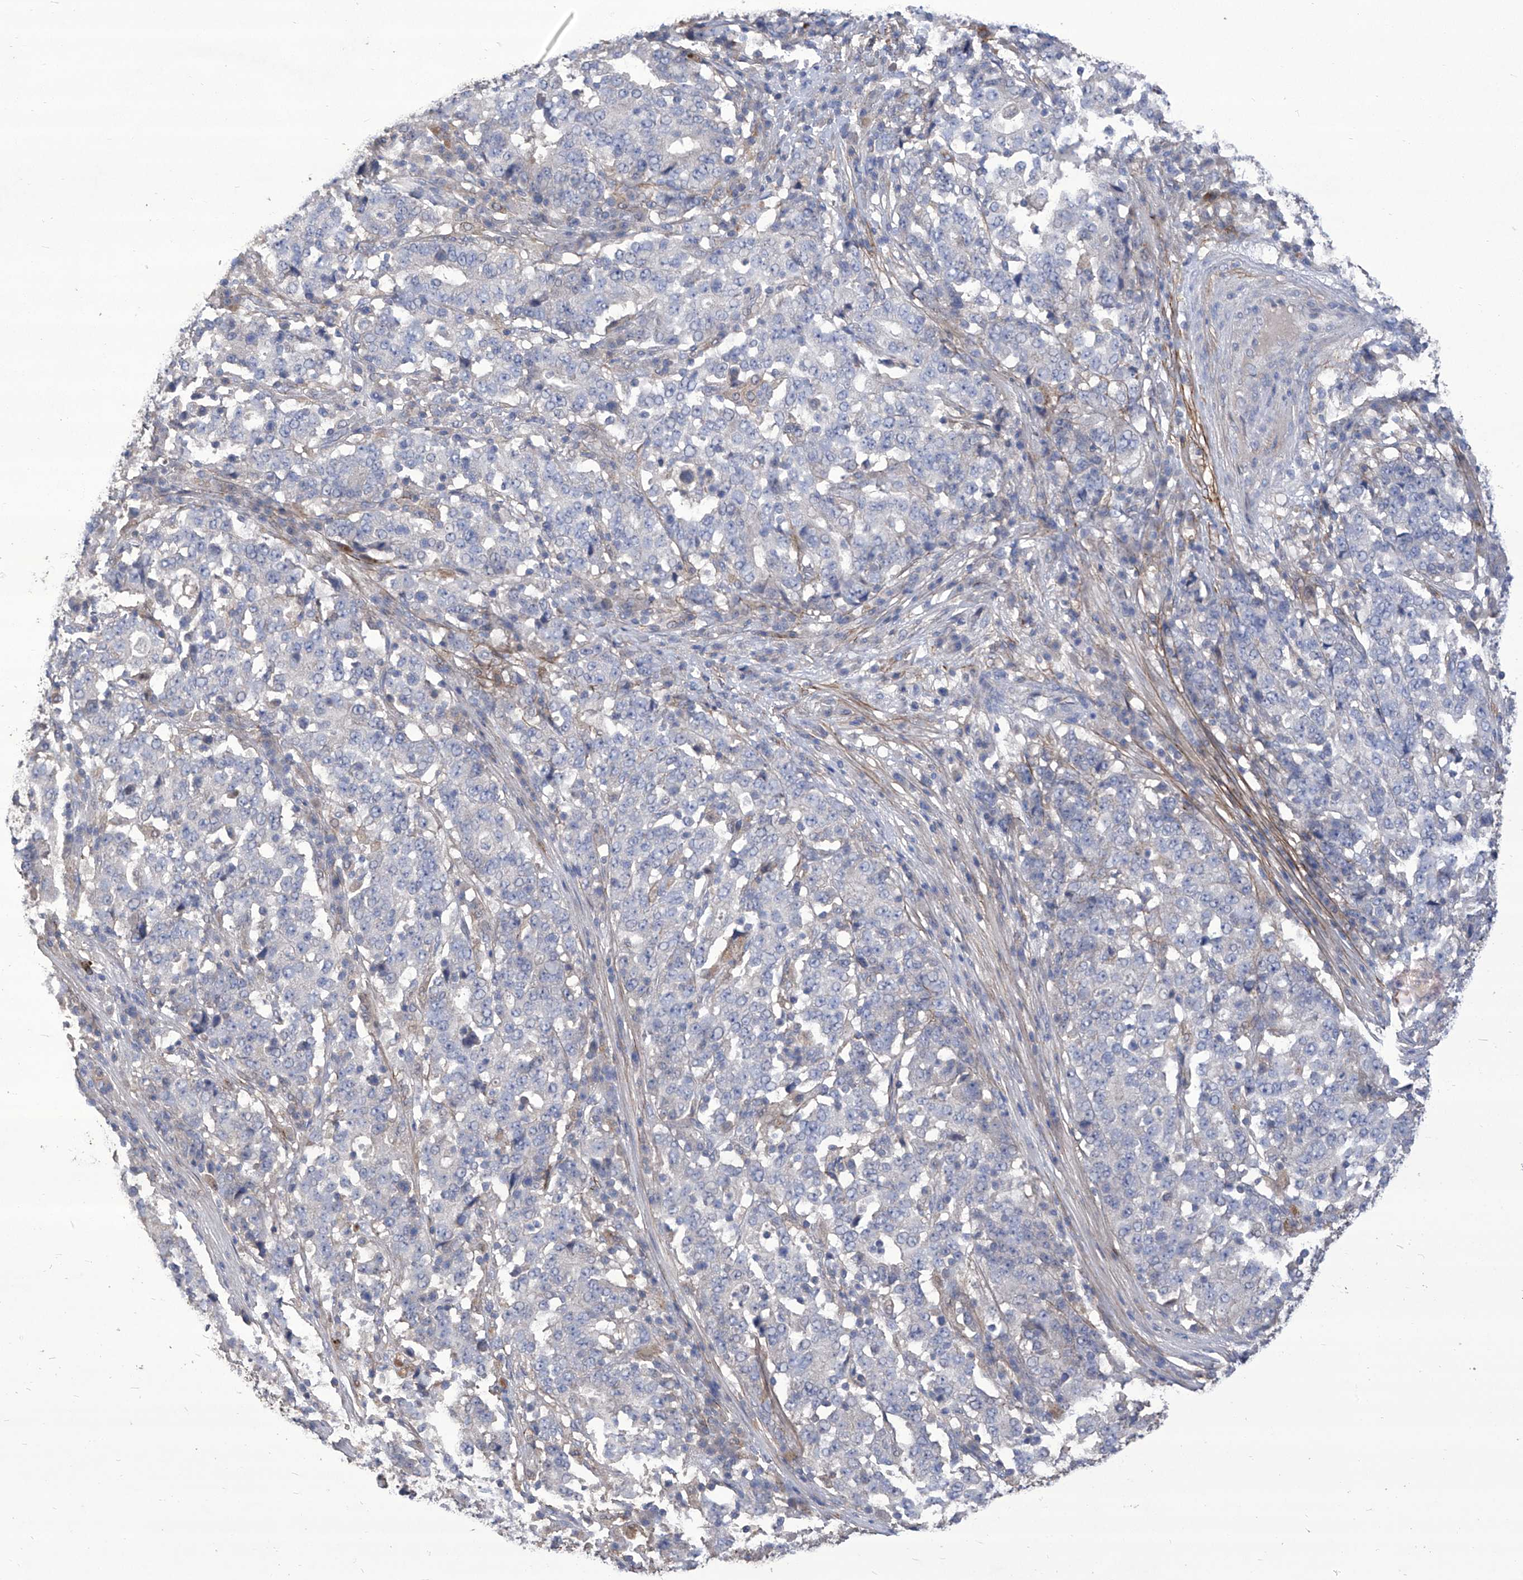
{"staining": {"intensity": "negative", "quantity": "none", "location": "none"}, "tissue": "stomach cancer", "cell_type": "Tumor cells", "image_type": "cancer", "snomed": [{"axis": "morphology", "description": "Adenocarcinoma, NOS"}, {"axis": "topography", "description": "Stomach"}], "caption": "Immunohistochemistry image of neoplastic tissue: stomach cancer (adenocarcinoma) stained with DAB demonstrates no significant protein expression in tumor cells. (Stains: DAB immunohistochemistry (IHC) with hematoxylin counter stain, Microscopy: brightfield microscopy at high magnification).", "gene": "TXNIP", "patient": {"sex": "male", "age": 59}}